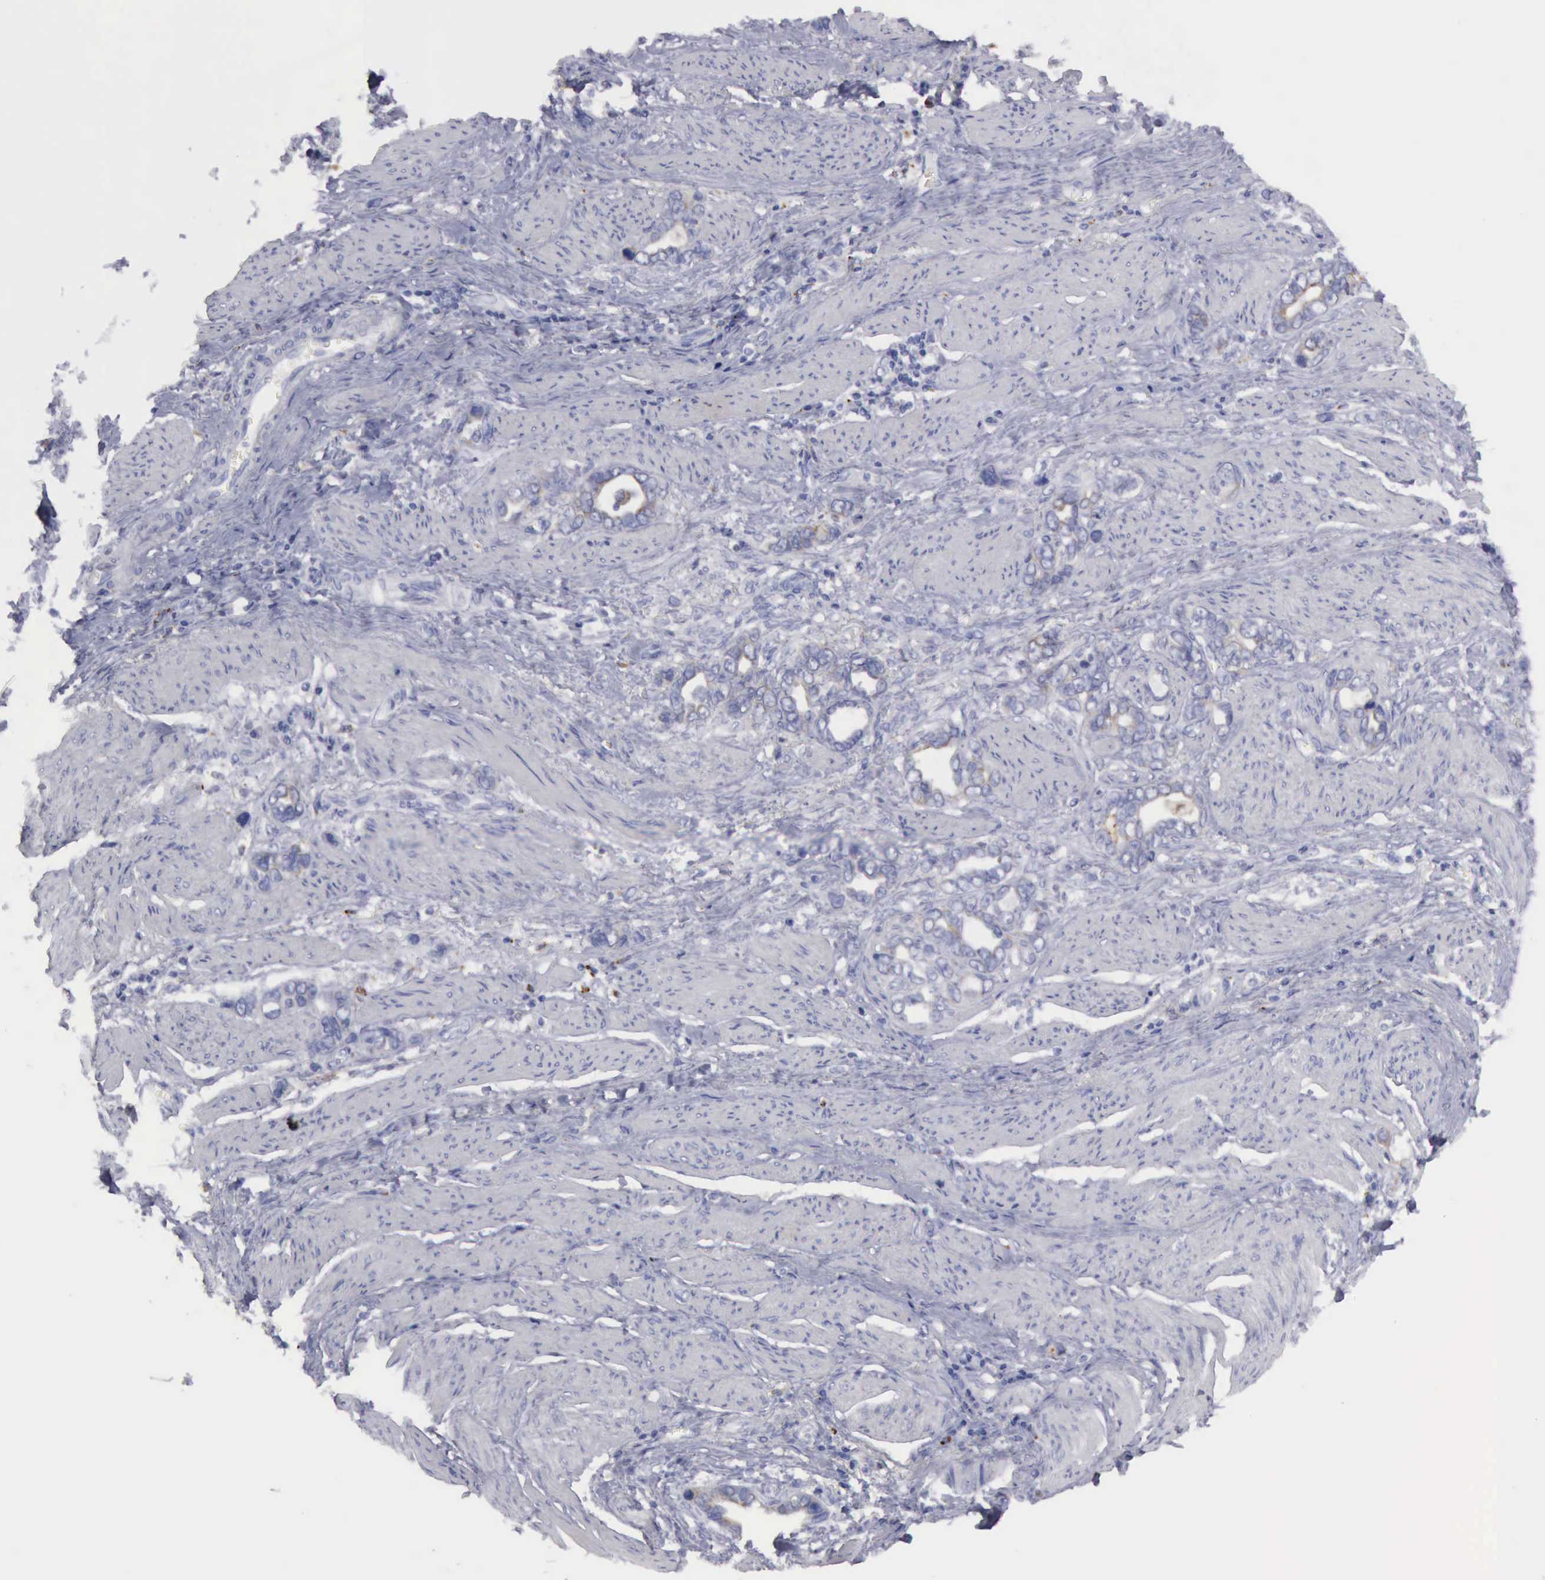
{"staining": {"intensity": "weak", "quantity": "25%-75%", "location": "cytoplasmic/membranous"}, "tissue": "stomach cancer", "cell_type": "Tumor cells", "image_type": "cancer", "snomed": [{"axis": "morphology", "description": "Adenocarcinoma, NOS"}, {"axis": "topography", "description": "Stomach"}], "caption": "A low amount of weak cytoplasmic/membranous positivity is present in about 25%-75% of tumor cells in stomach cancer tissue.", "gene": "CTSS", "patient": {"sex": "male", "age": 78}}